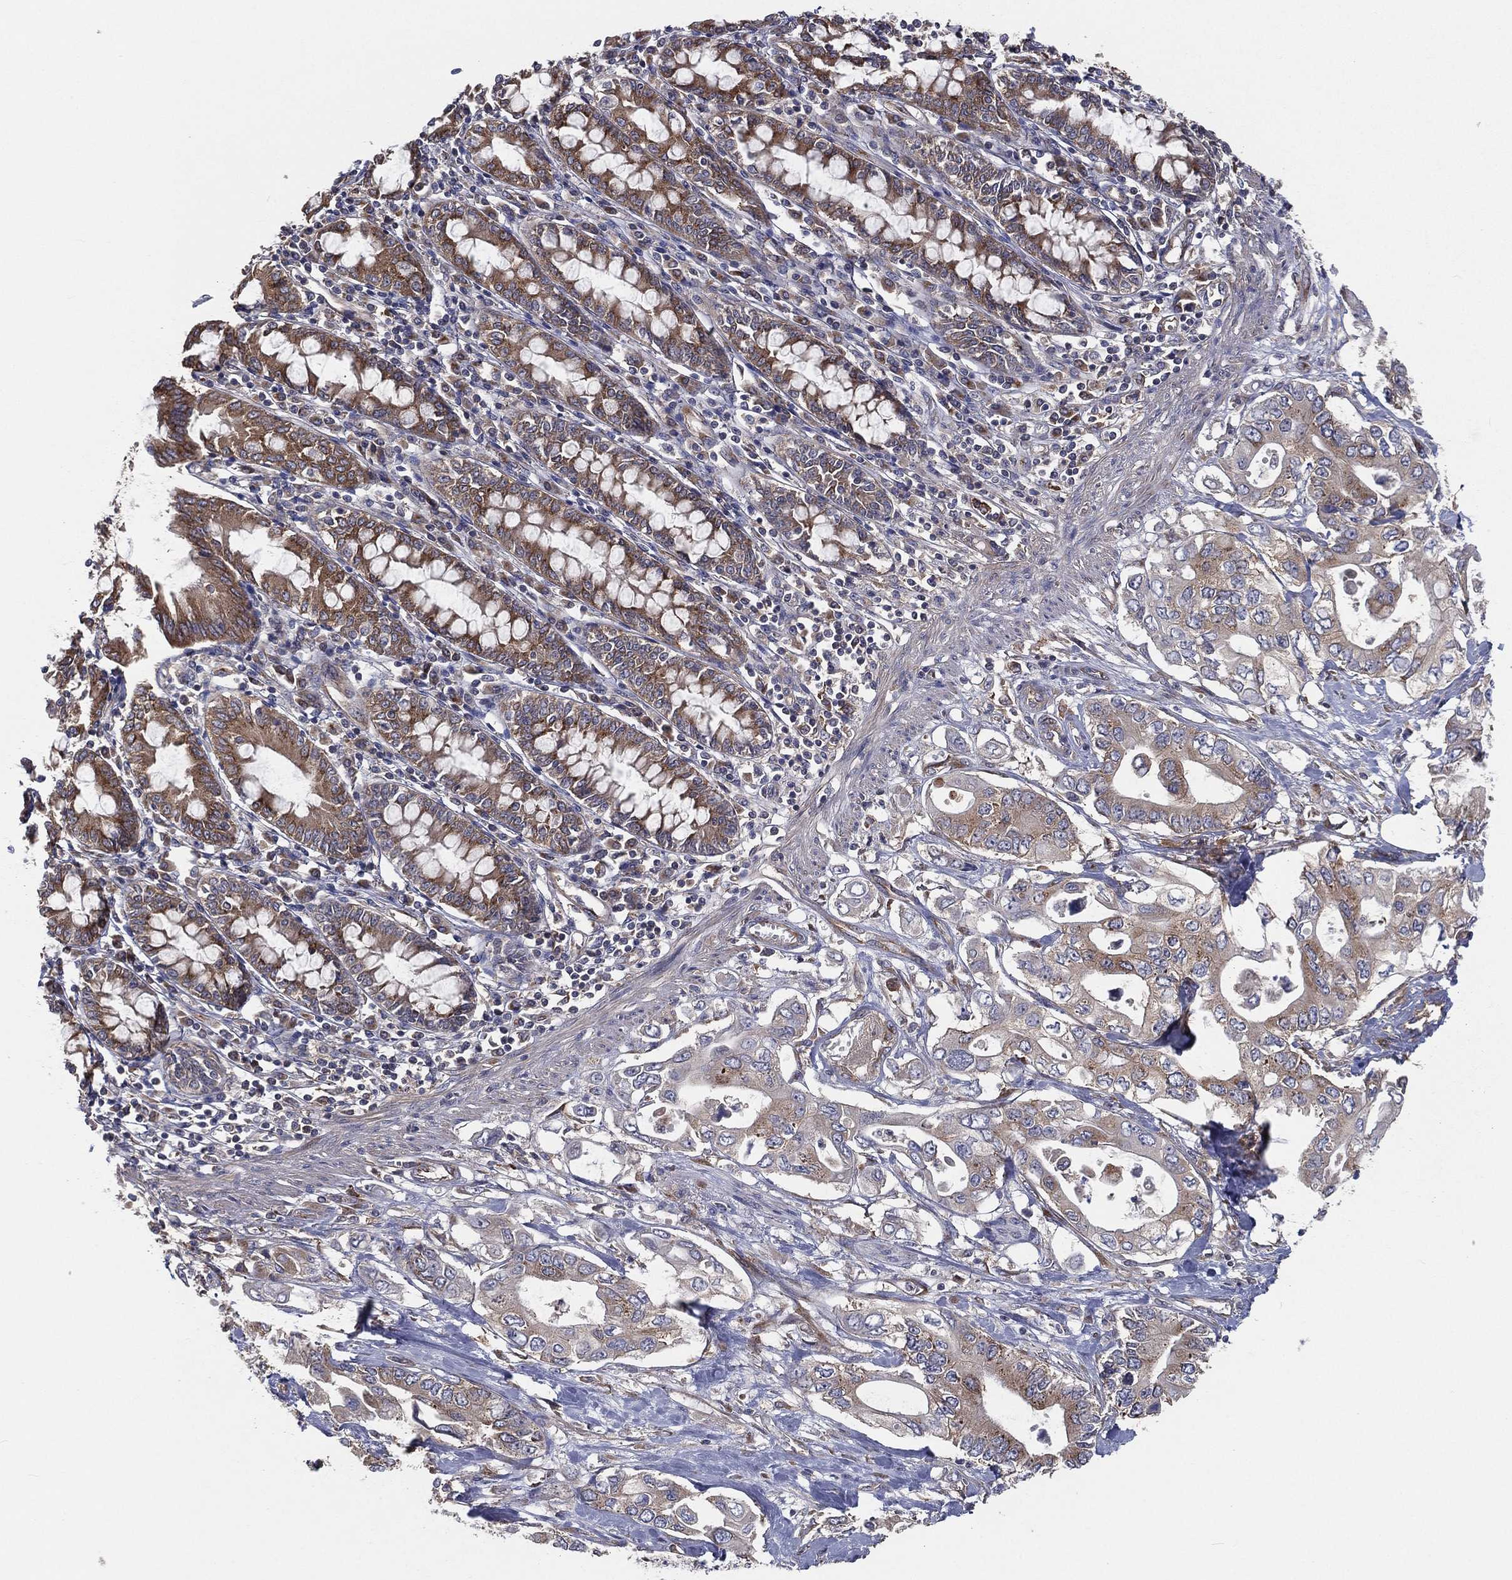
{"staining": {"intensity": "moderate", "quantity": "<25%", "location": "cytoplasmic/membranous"}, "tissue": "pancreatic cancer", "cell_type": "Tumor cells", "image_type": "cancer", "snomed": [{"axis": "morphology", "description": "Adenocarcinoma, NOS"}, {"axis": "topography", "description": "Pancreas"}], "caption": "A high-resolution histopathology image shows immunohistochemistry staining of pancreatic cancer (adenocarcinoma), which reveals moderate cytoplasmic/membranous staining in approximately <25% of tumor cells.", "gene": "EIF2B5", "patient": {"sex": "female", "age": 63}}